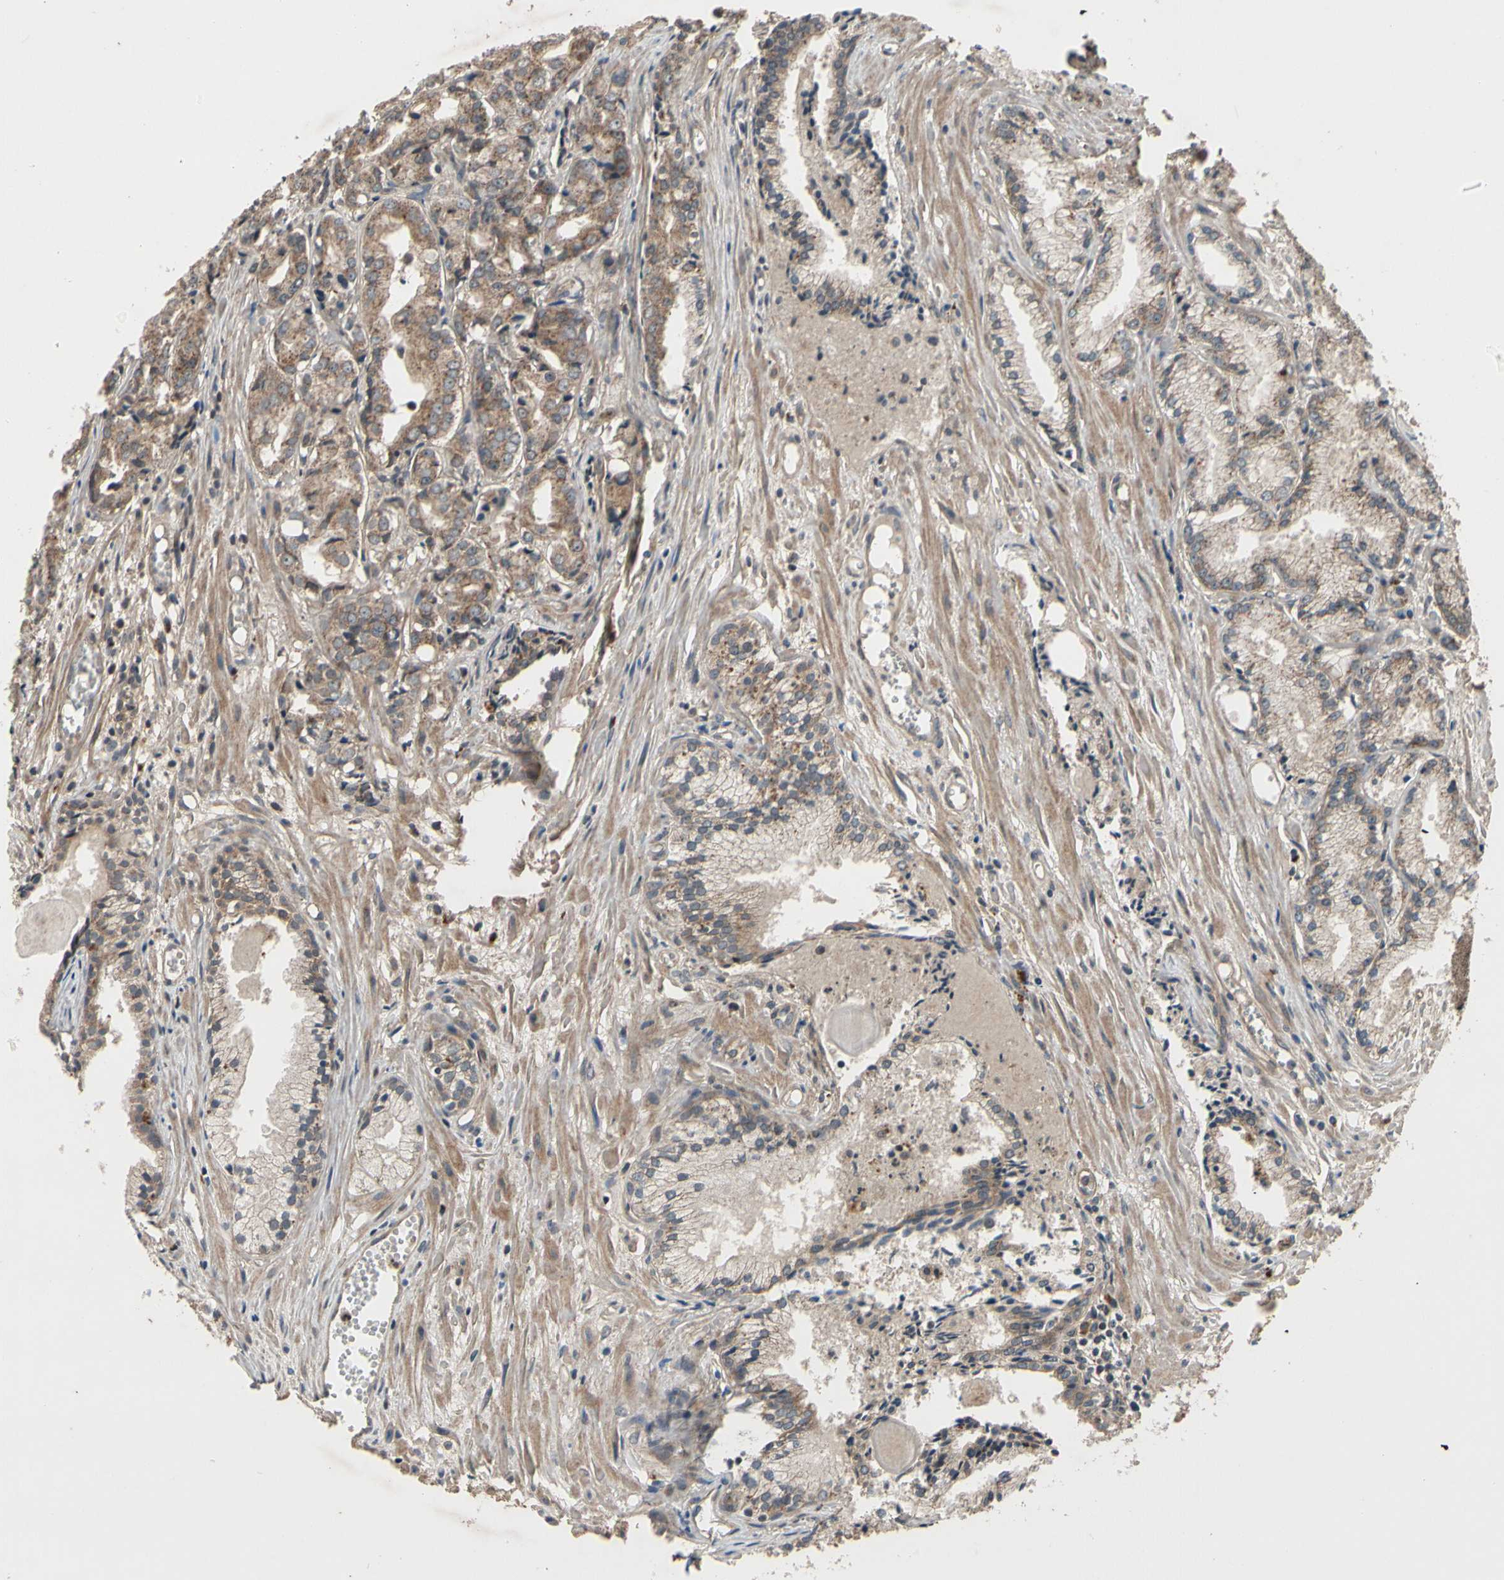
{"staining": {"intensity": "moderate", "quantity": ">75%", "location": "cytoplasmic/membranous"}, "tissue": "prostate cancer", "cell_type": "Tumor cells", "image_type": "cancer", "snomed": [{"axis": "morphology", "description": "Adenocarcinoma, Low grade"}, {"axis": "topography", "description": "Prostate"}], "caption": "Prostate adenocarcinoma (low-grade) was stained to show a protein in brown. There is medium levels of moderate cytoplasmic/membranous positivity in approximately >75% of tumor cells.", "gene": "MBTPS2", "patient": {"sex": "male", "age": 72}}